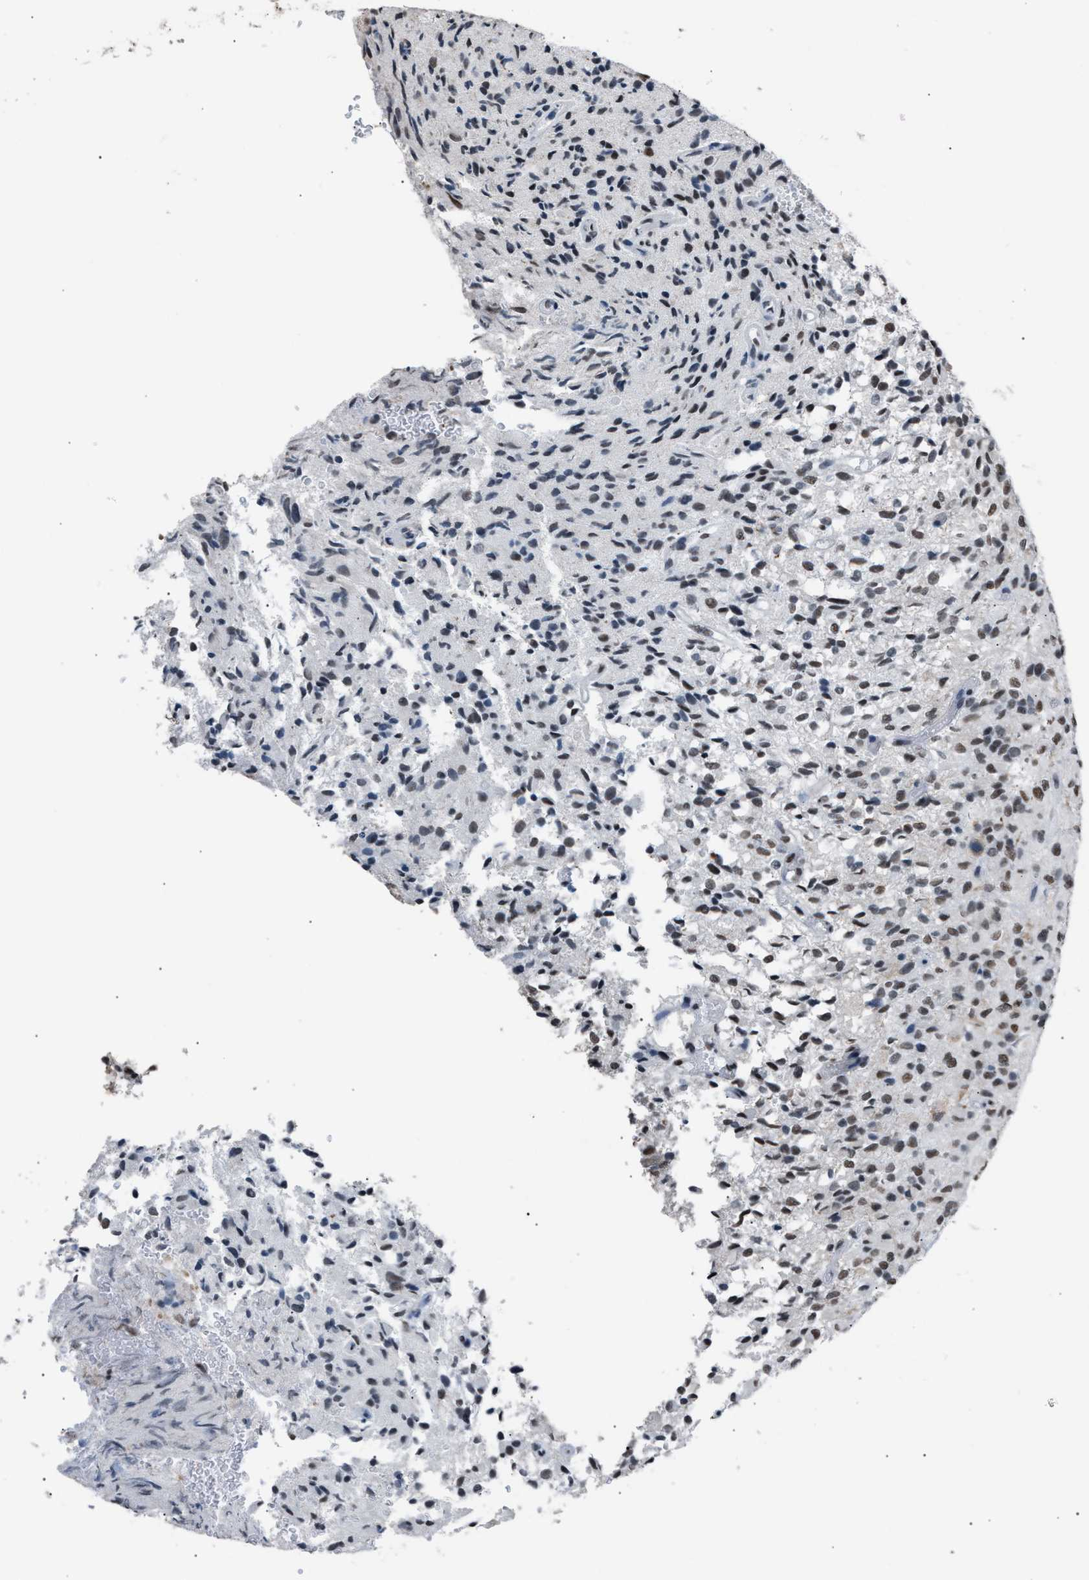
{"staining": {"intensity": "moderate", "quantity": ">75%", "location": "nuclear"}, "tissue": "glioma", "cell_type": "Tumor cells", "image_type": "cancer", "snomed": [{"axis": "morphology", "description": "Glioma, malignant, High grade"}, {"axis": "topography", "description": "Brain"}], "caption": "Malignant high-grade glioma was stained to show a protein in brown. There is medium levels of moderate nuclear positivity in about >75% of tumor cells.", "gene": "CCAR2", "patient": {"sex": "male", "age": 71}}